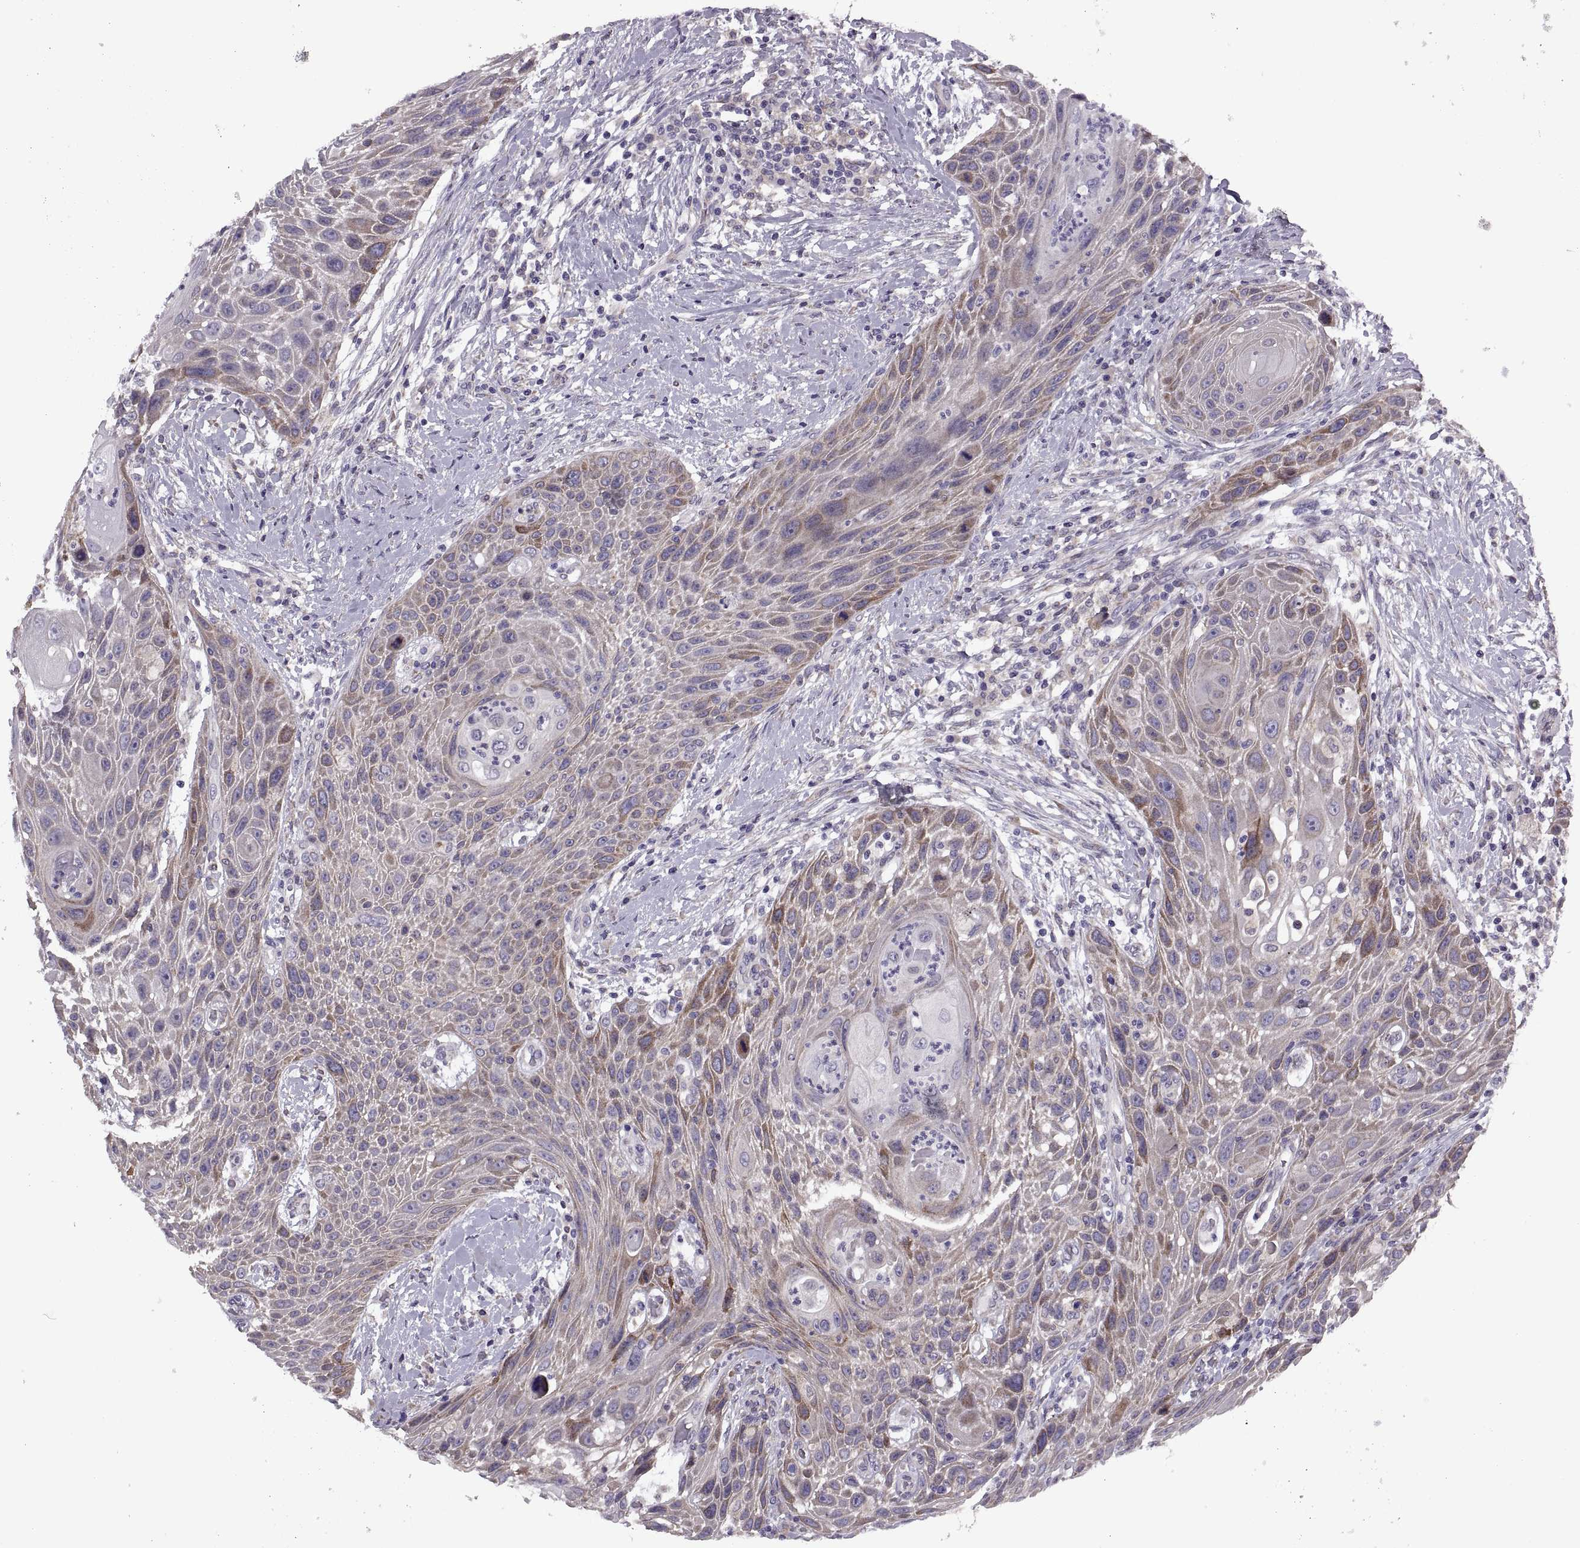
{"staining": {"intensity": "moderate", "quantity": "25%-75%", "location": "cytoplasmic/membranous"}, "tissue": "head and neck cancer", "cell_type": "Tumor cells", "image_type": "cancer", "snomed": [{"axis": "morphology", "description": "Squamous cell carcinoma, NOS"}, {"axis": "topography", "description": "Head-Neck"}], "caption": "The immunohistochemical stain shows moderate cytoplasmic/membranous positivity in tumor cells of head and neck cancer (squamous cell carcinoma) tissue.", "gene": "LETM2", "patient": {"sex": "male", "age": 69}}